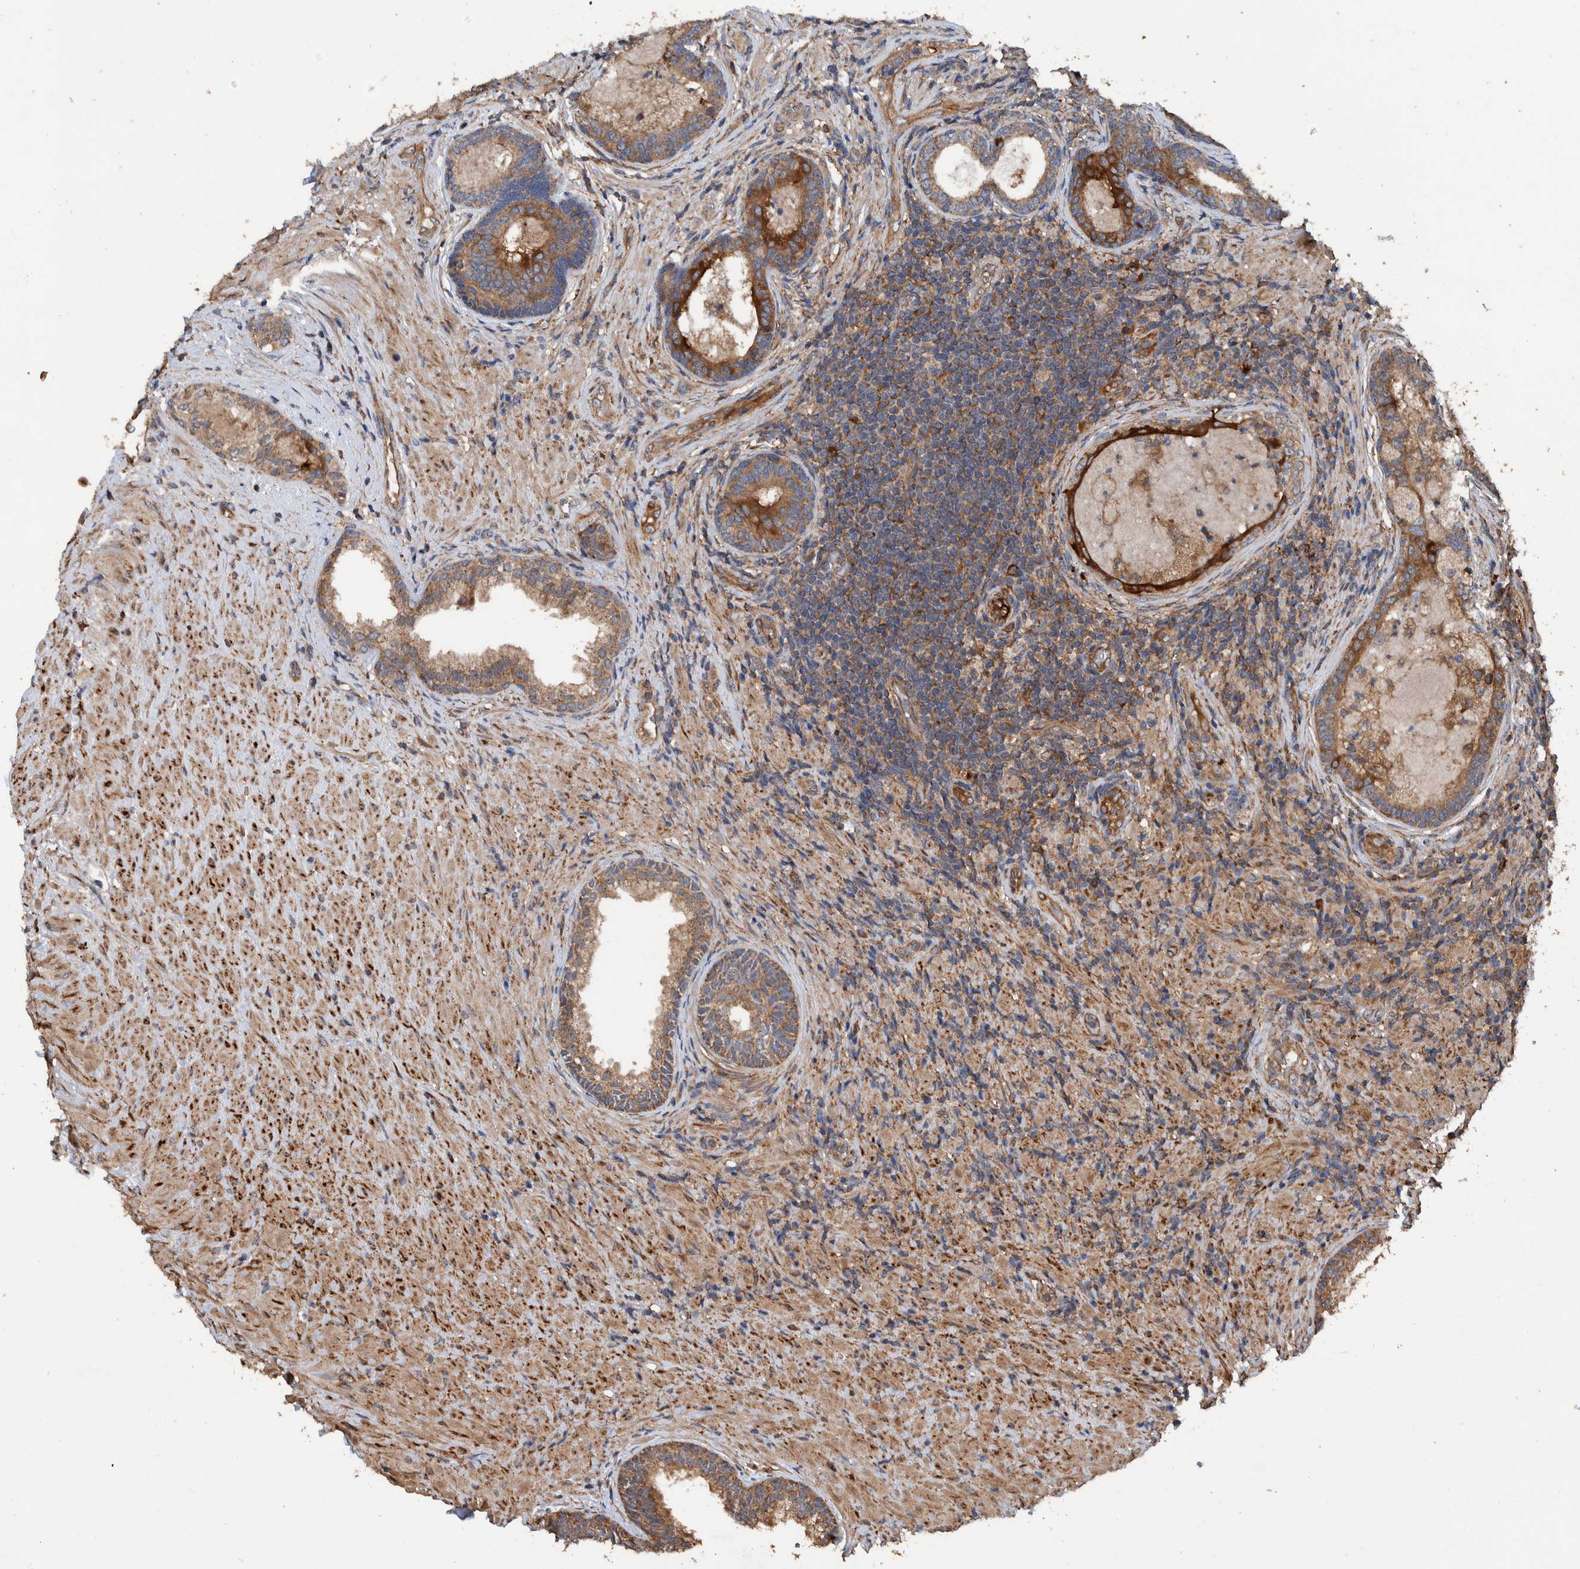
{"staining": {"intensity": "moderate", "quantity": ">75%", "location": "cytoplasmic/membranous"}, "tissue": "prostate", "cell_type": "Glandular cells", "image_type": "normal", "snomed": [{"axis": "morphology", "description": "Normal tissue, NOS"}, {"axis": "topography", "description": "Prostate"}], "caption": "Prostate stained with a brown dye shows moderate cytoplasmic/membranous positive expression in about >75% of glandular cells.", "gene": "ENSG00000251537", "patient": {"sex": "male", "age": 76}}